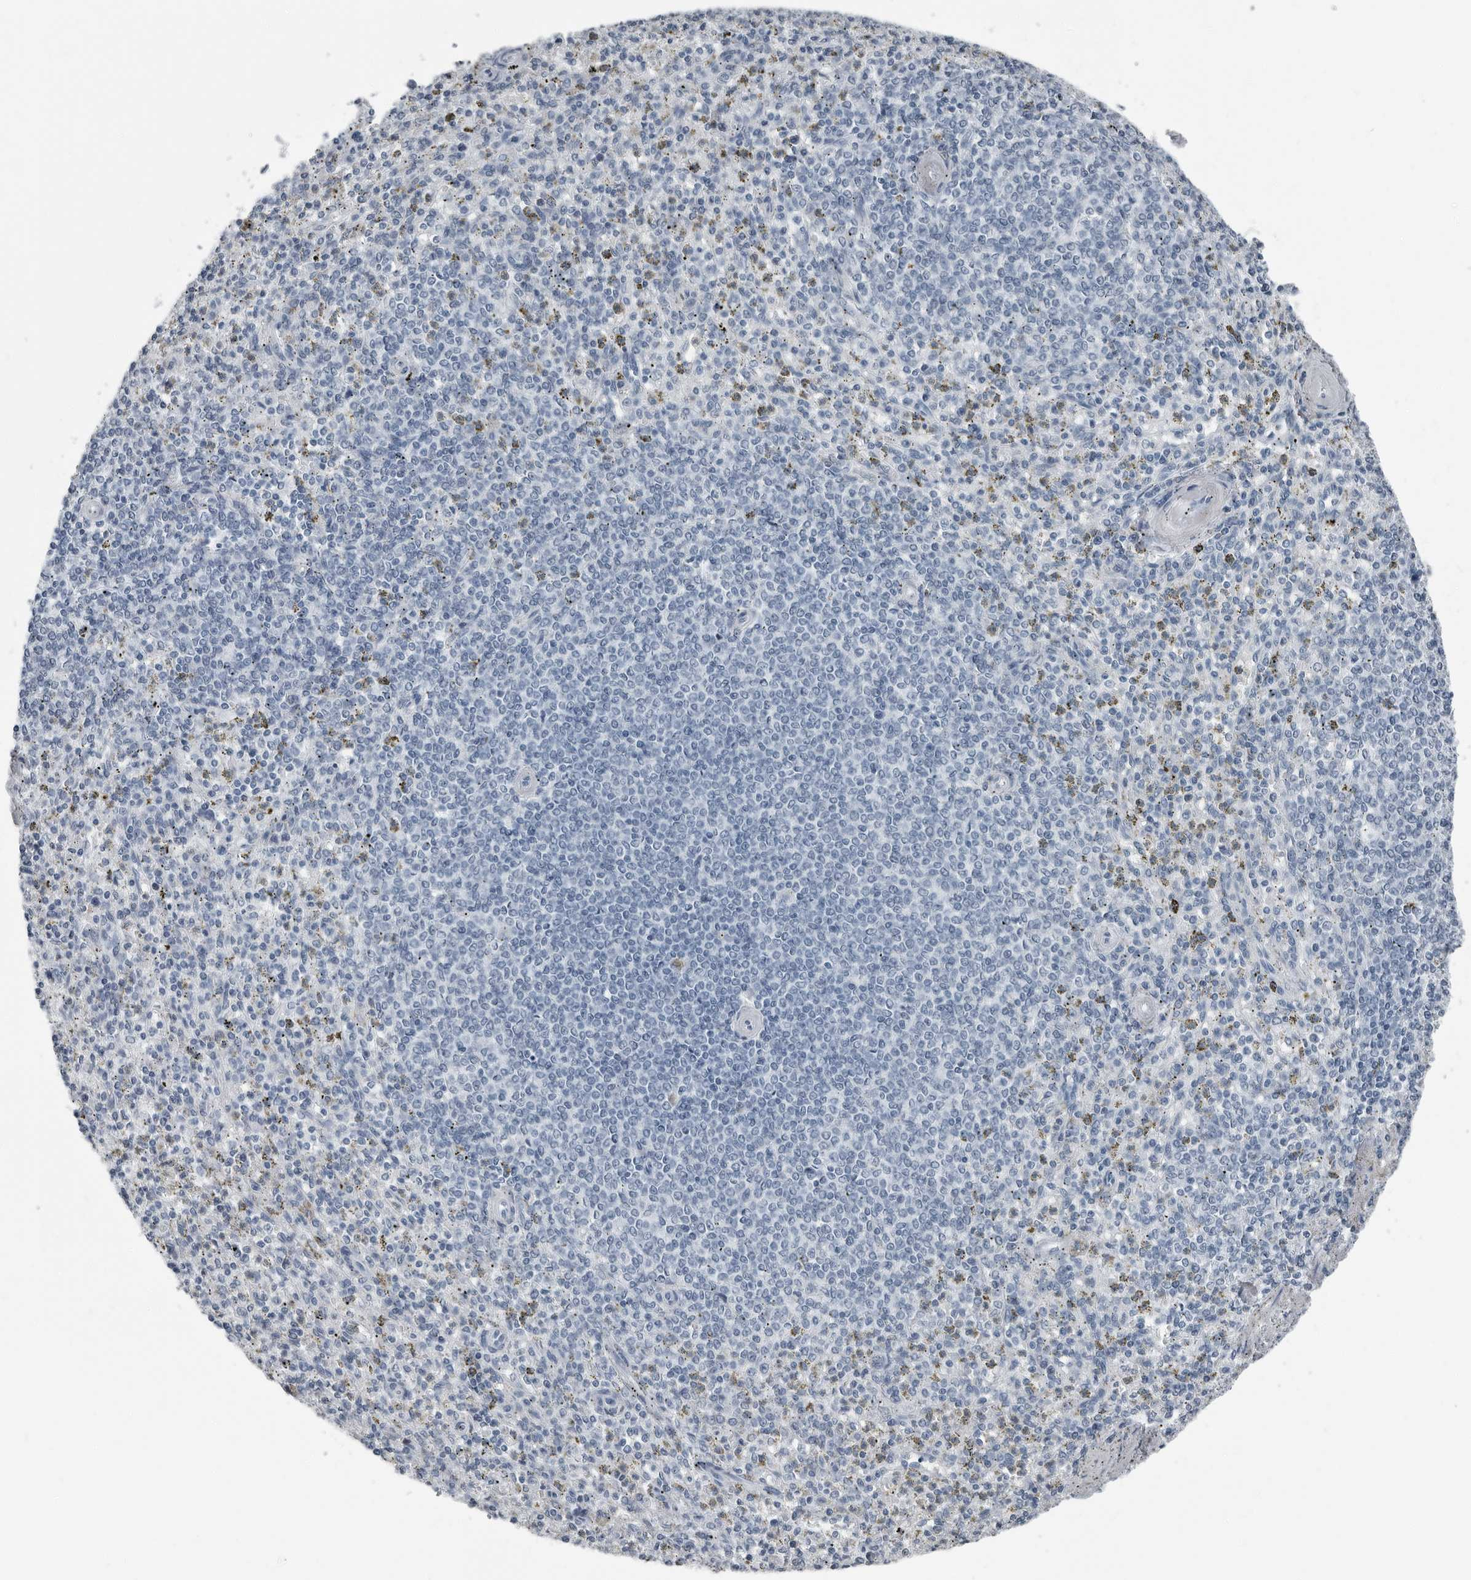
{"staining": {"intensity": "negative", "quantity": "none", "location": "none"}, "tissue": "spleen", "cell_type": "Cells in red pulp", "image_type": "normal", "snomed": [{"axis": "morphology", "description": "Normal tissue, NOS"}, {"axis": "topography", "description": "Spleen"}], "caption": "The IHC photomicrograph has no significant positivity in cells in red pulp of spleen.", "gene": "PRSS1", "patient": {"sex": "male", "age": 72}}